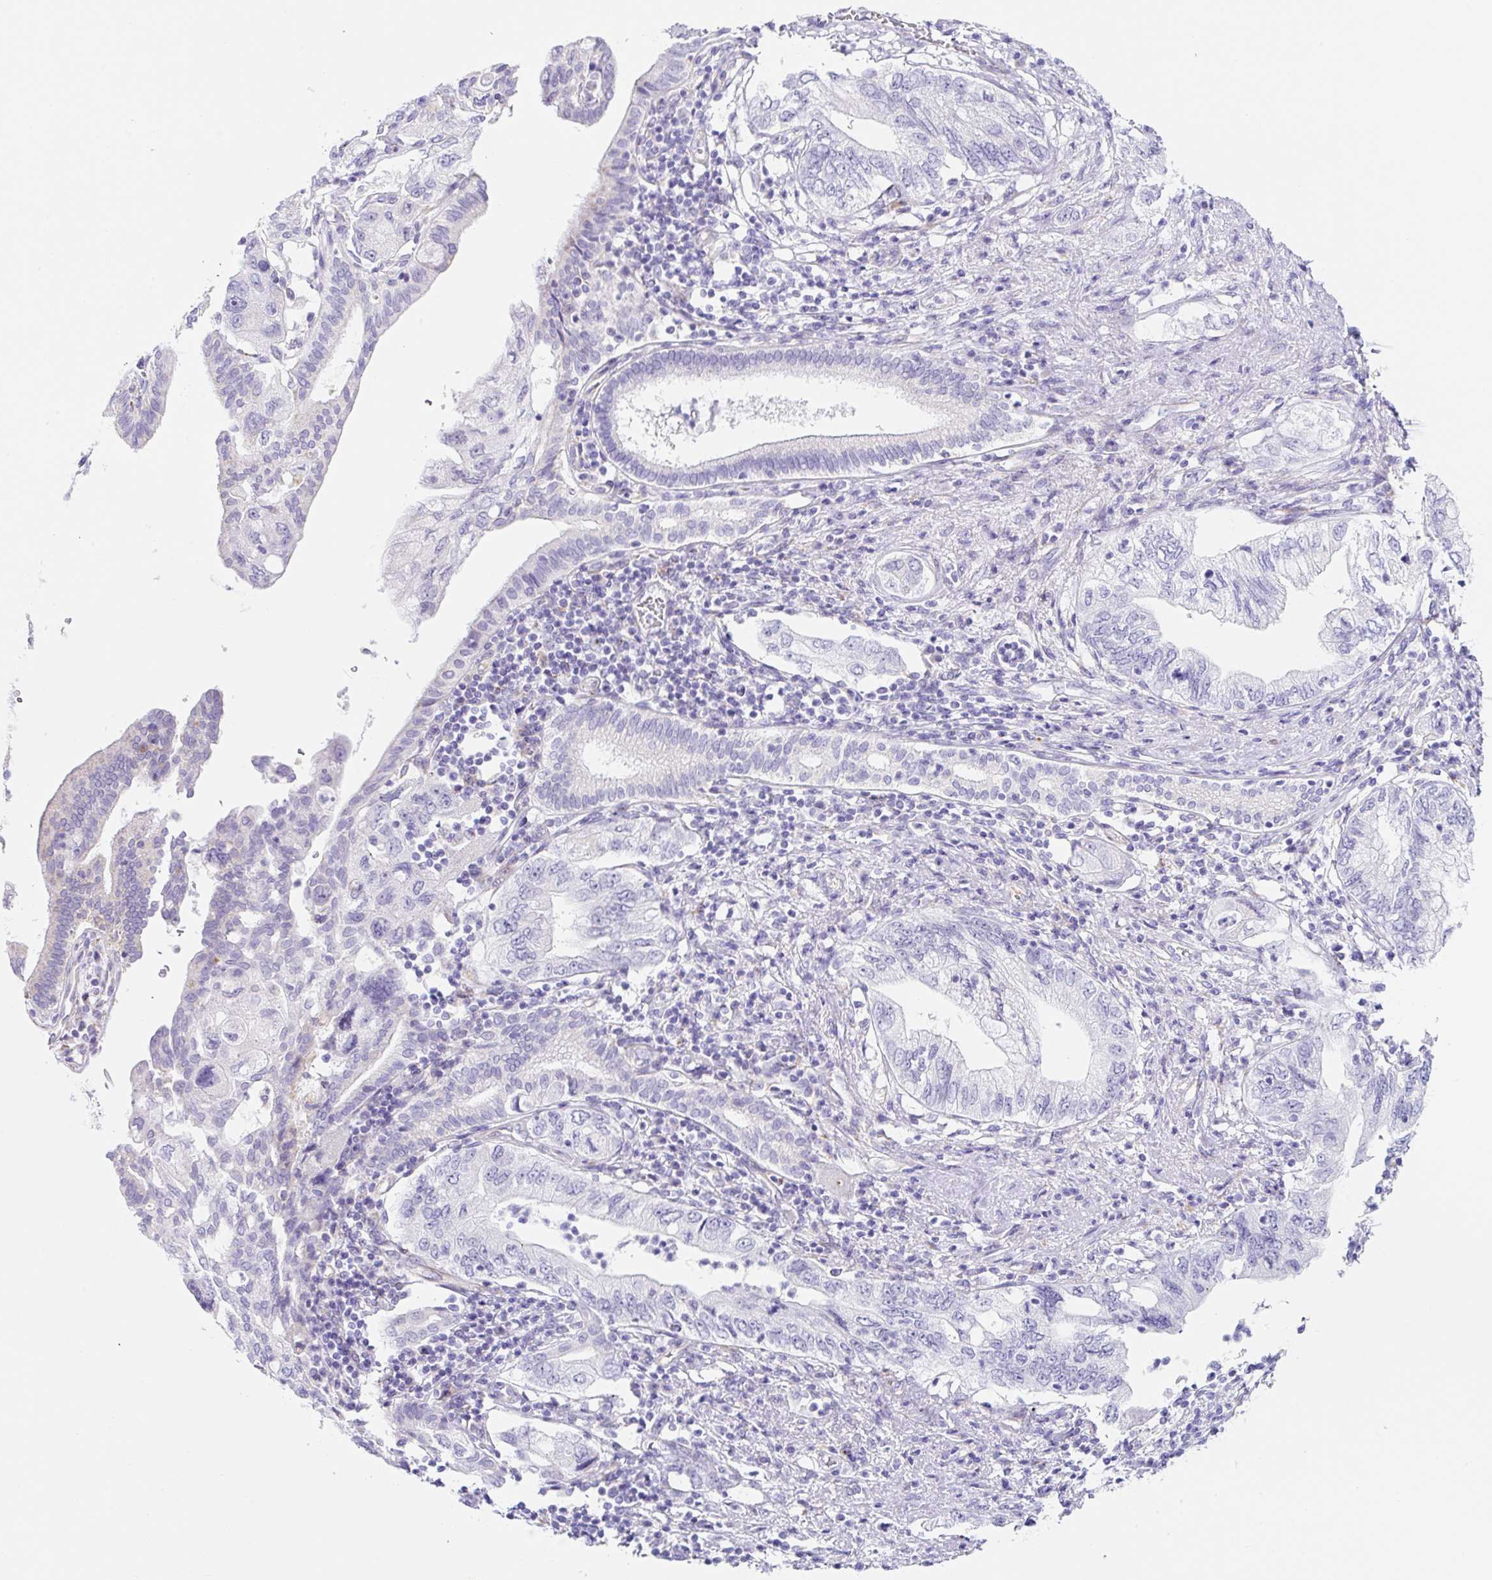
{"staining": {"intensity": "negative", "quantity": "none", "location": "none"}, "tissue": "pancreatic cancer", "cell_type": "Tumor cells", "image_type": "cancer", "snomed": [{"axis": "morphology", "description": "Adenocarcinoma, NOS"}, {"axis": "topography", "description": "Pancreas"}], "caption": "Tumor cells show no significant protein staining in pancreatic cancer.", "gene": "DKK4", "patient": {"sex": "female", "age": 73}}